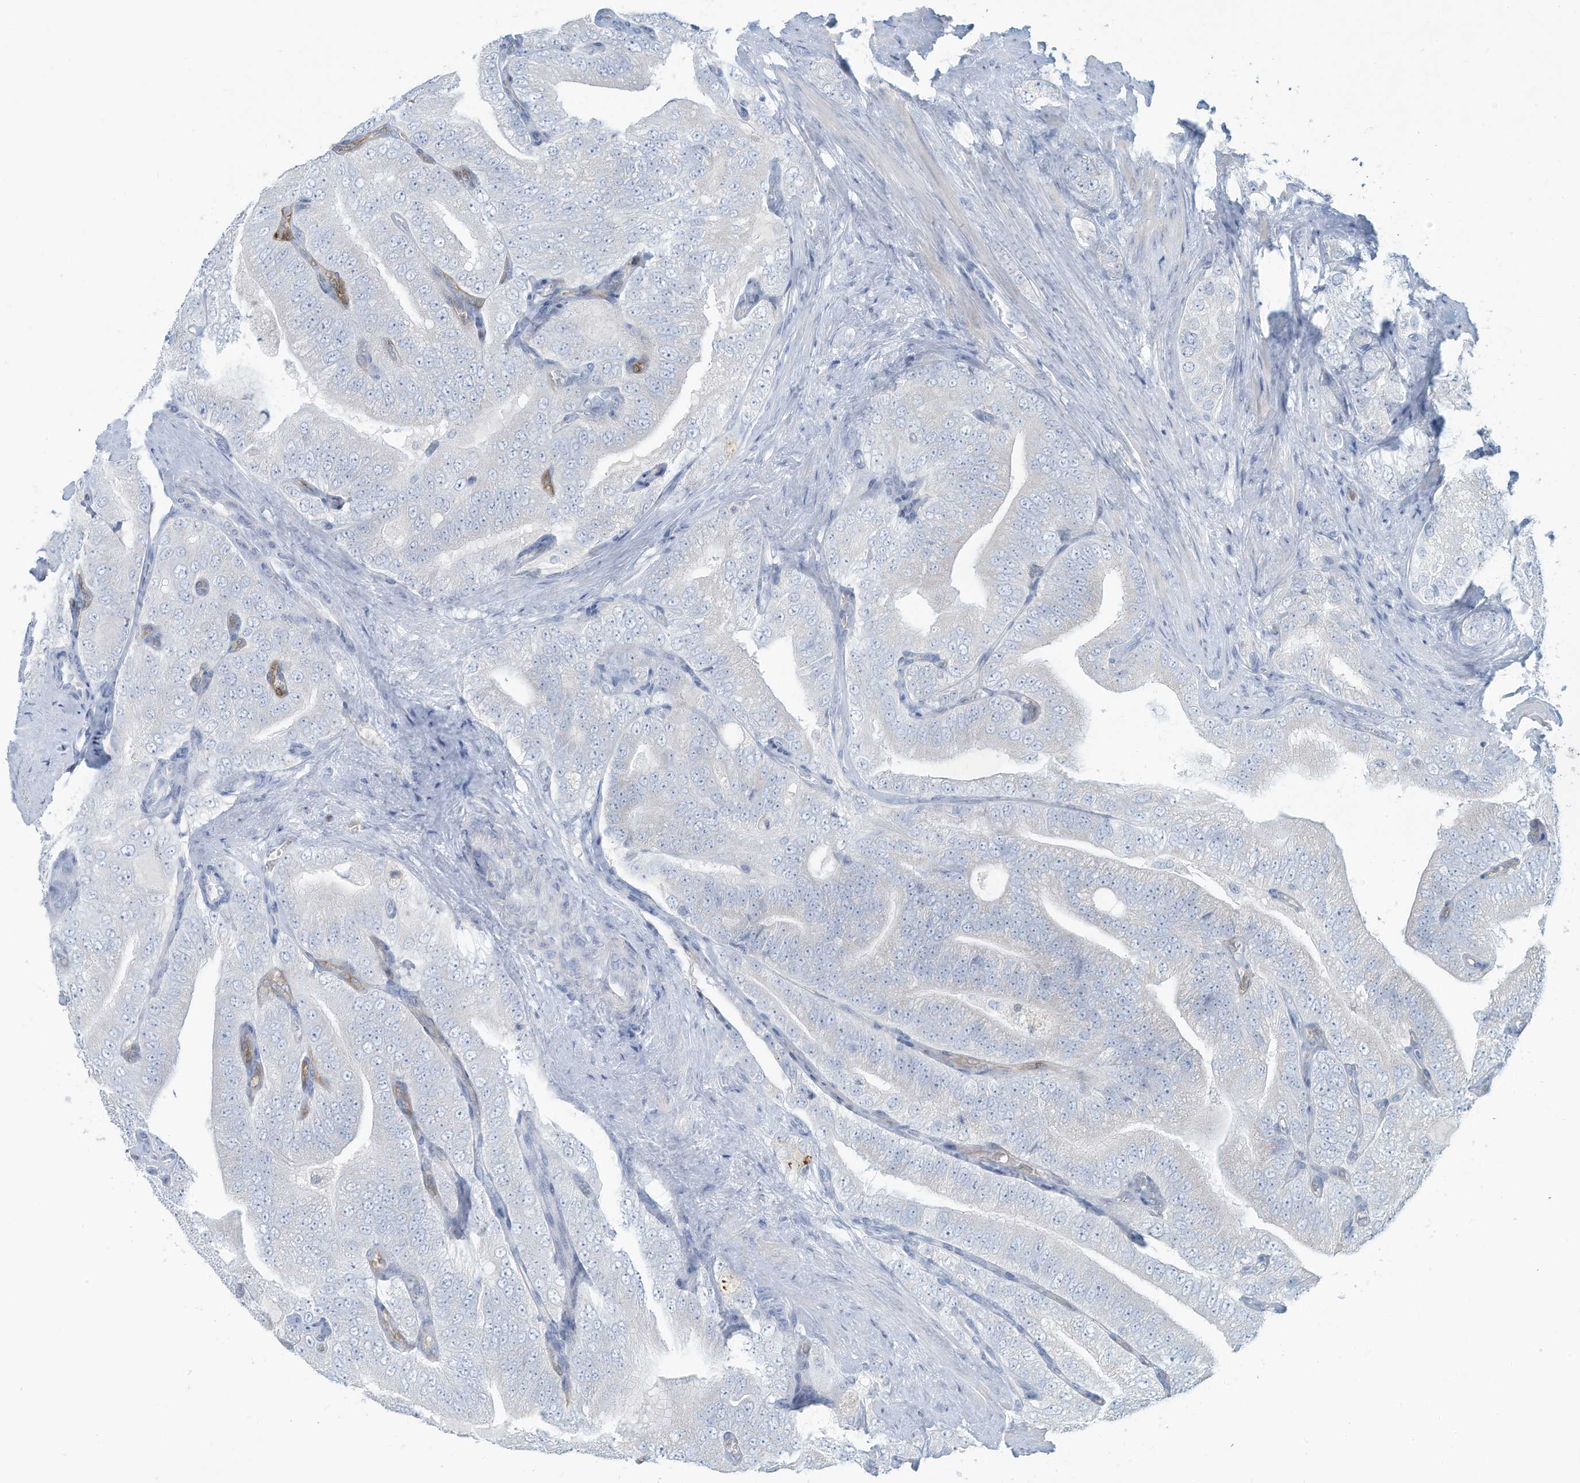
{"staining": {"intensity": "negative", "quantity": "none", "location": "none"}, "tissue": "prostate cancer", "cell_type": "Tumor cells", "image_type": "cancer", "snomed": [{"axis": "morphology", "description": "Adenocarcinoma, High grade"}, {"axis": "topography", "description": "Prostate"}], "caption": "Tumor cells show no significant protein staining in prostate cancer.", "gene": "ERI2", "patient": {"sex": "male", "age": 58}}